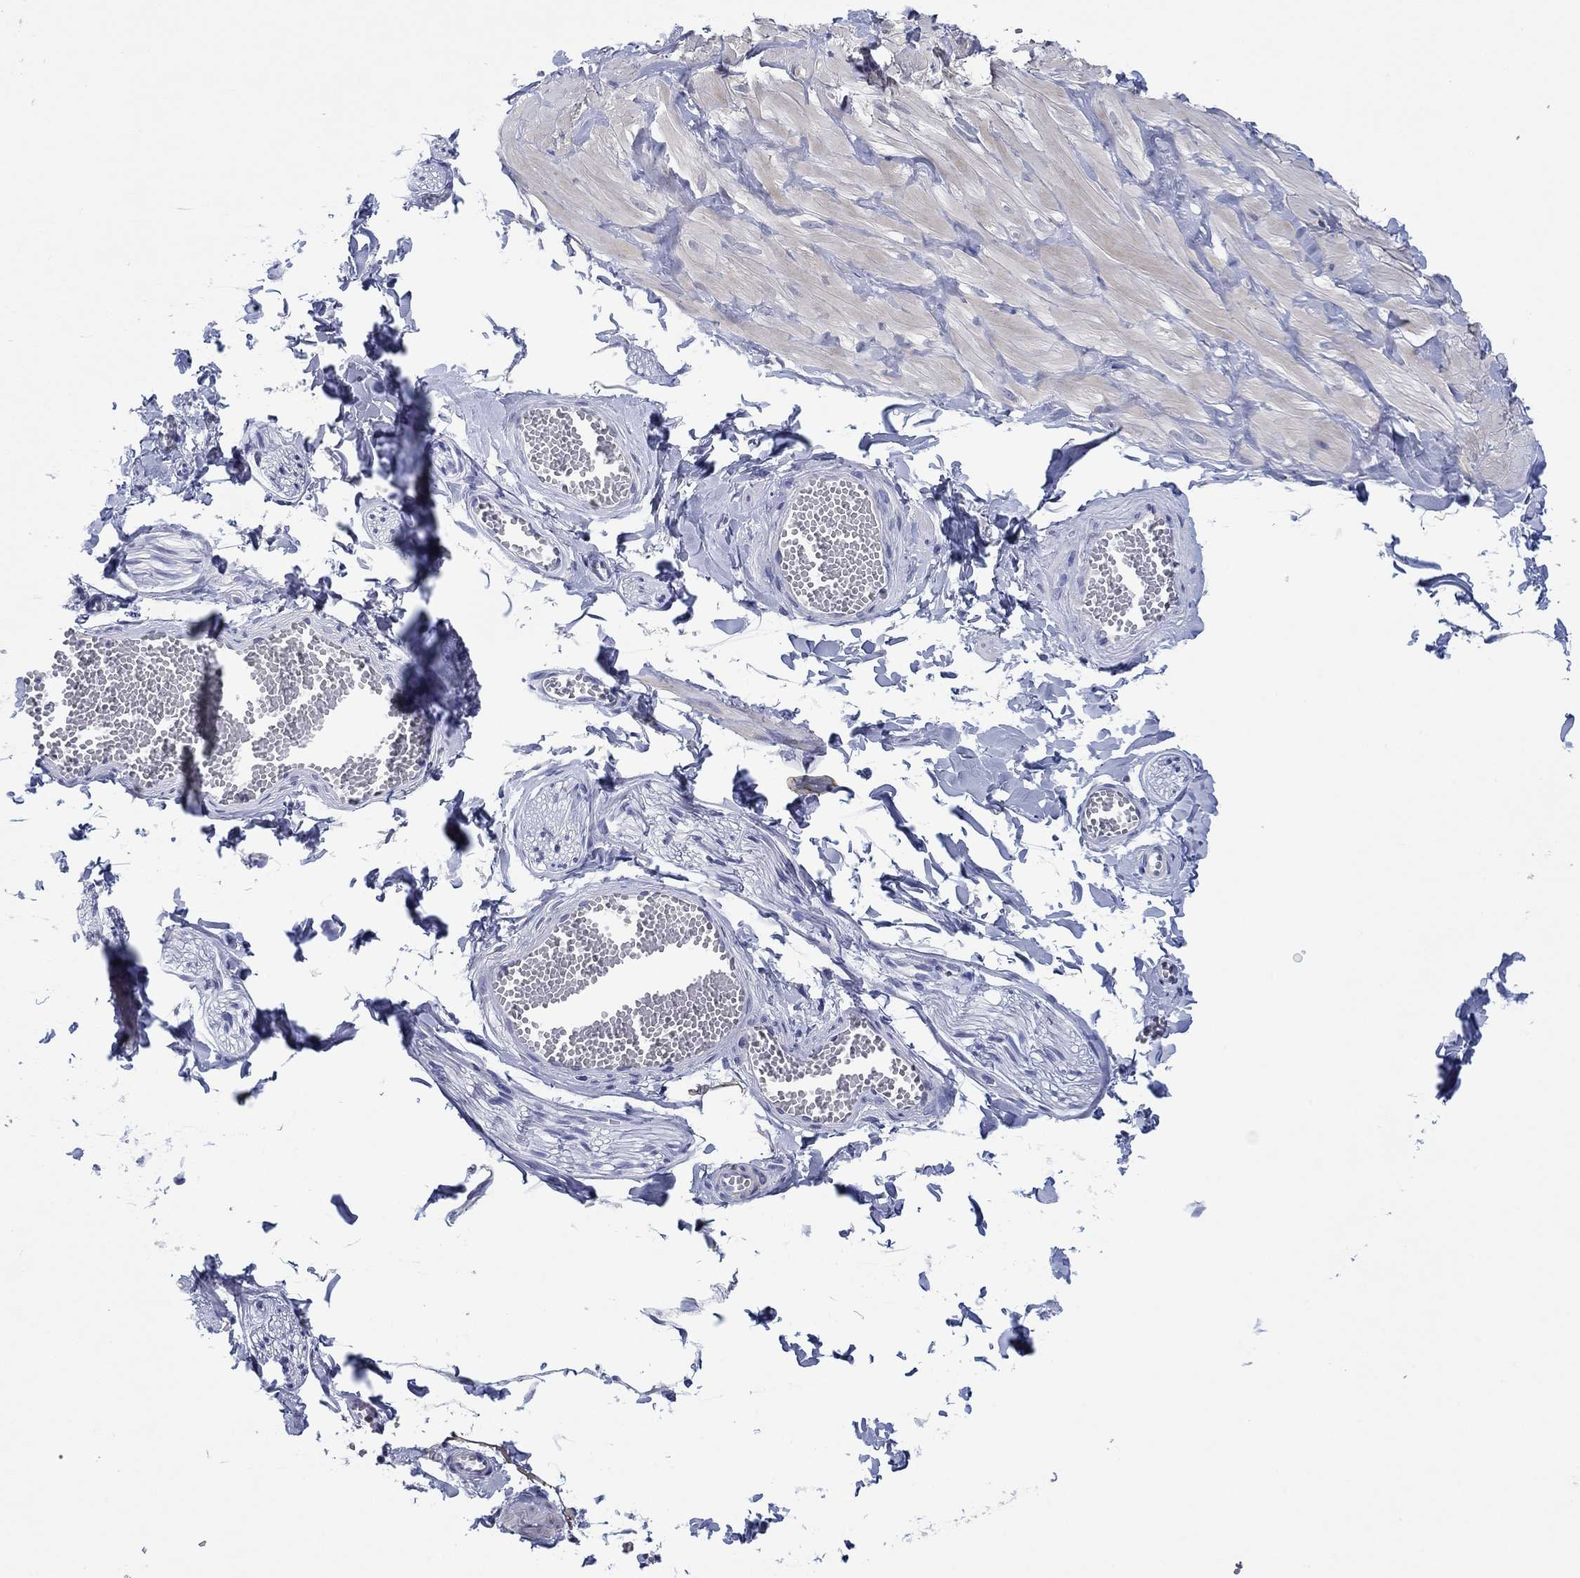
{"staining": {"intensity": "negative", "quantity": "none", "location": "none"}, "tissue": "adipose tissue", "cell_type": "Adipocytes", "image_type": "normal", "snomed": [{"axis": "morphology", "description": "Normal tissue, NOS"}, {"axis": "topography", "description": "Smooth muscle"}, {"axis": "topography", "description": "Peripheral nerve tissue"}], "caption": "The histopathology image displays no staining of adipocytes in benign adipose tissue.", "gene": "HDC", "patient": {"sex": "male", "age": 22}}